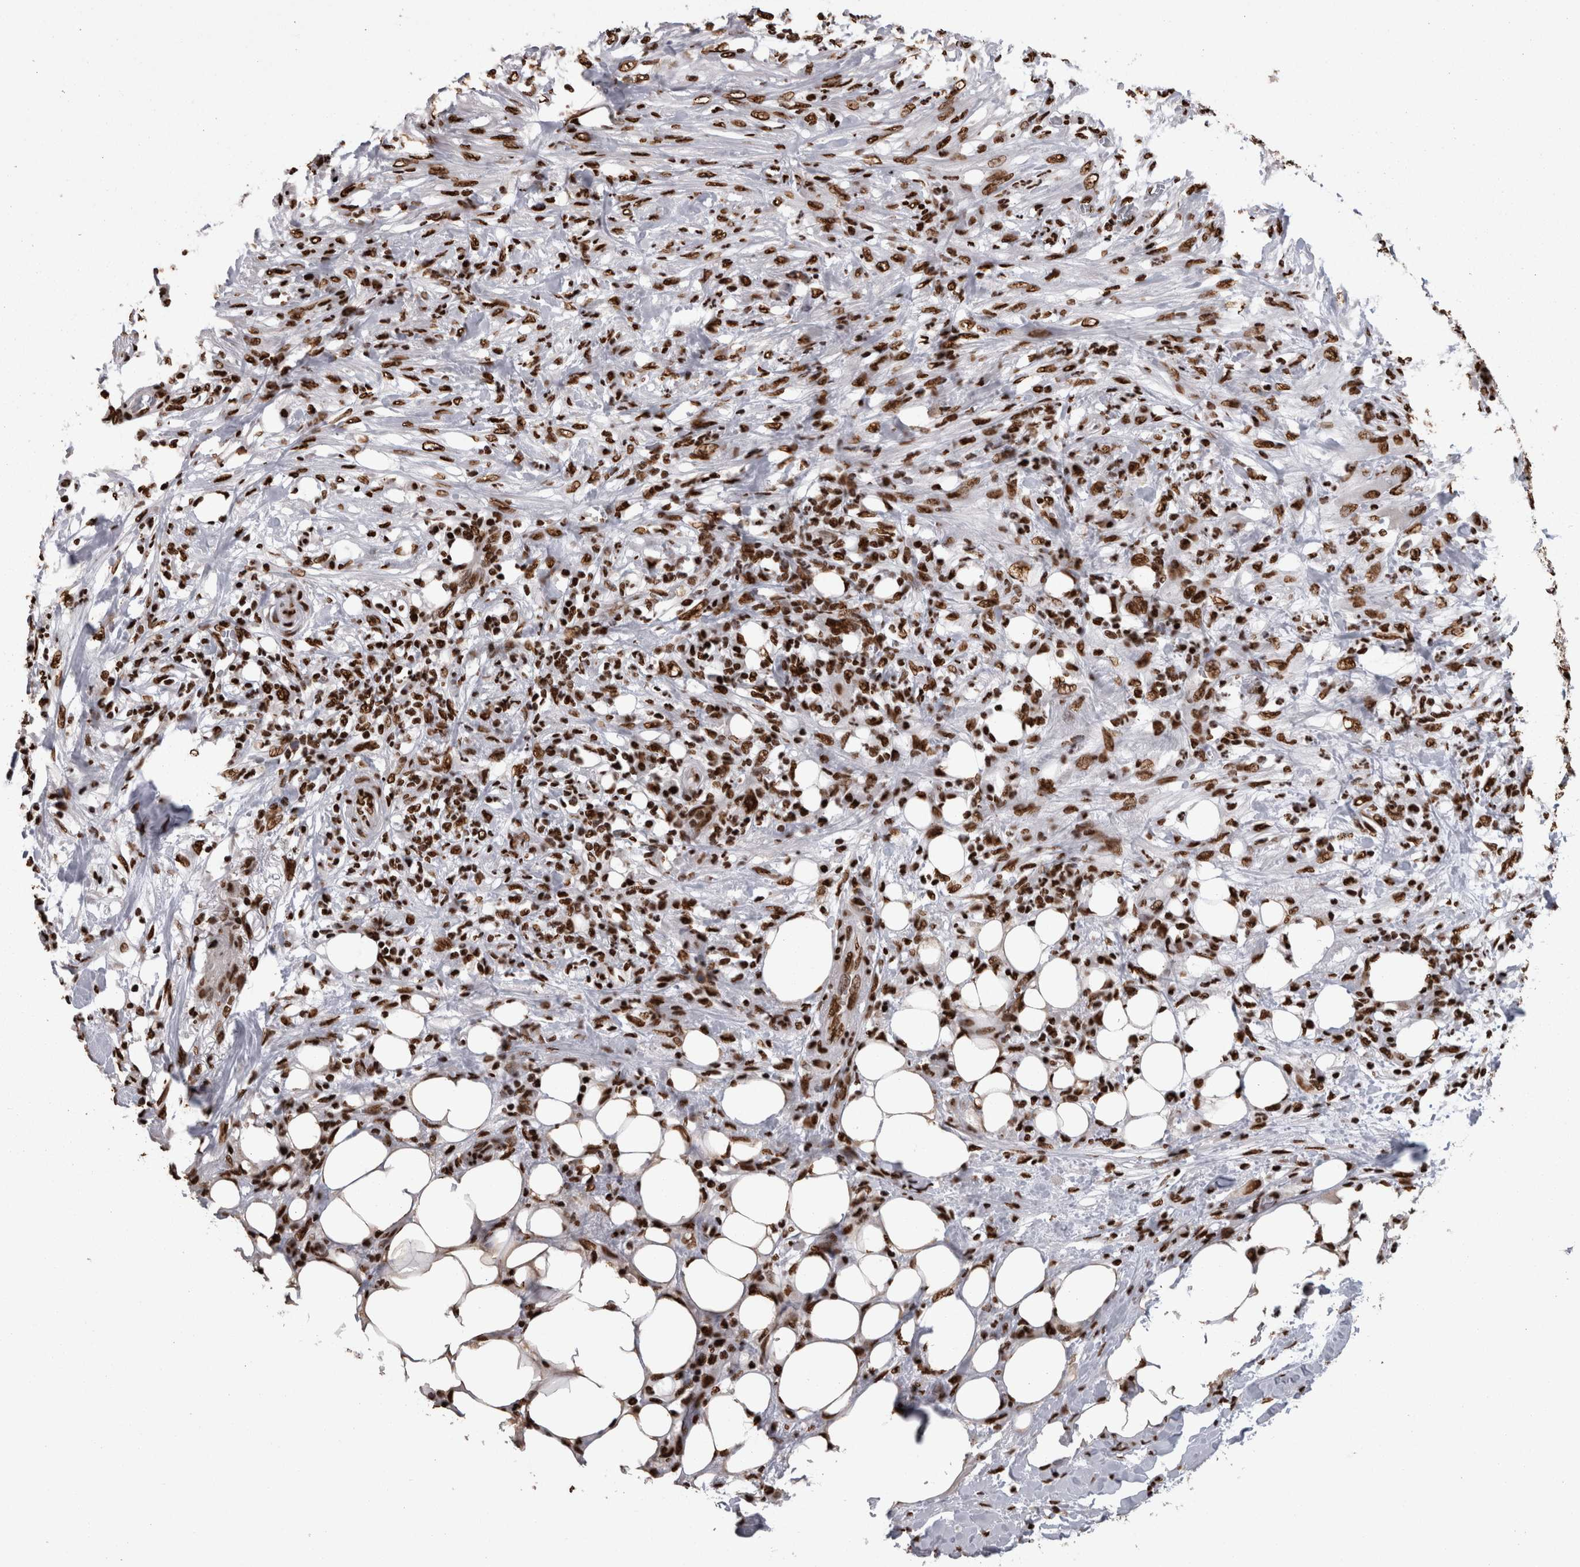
{"staining": {"intensity": "moderate", "quantity": ">75%", "location": "nuclear"}, "tissue": "pancreatic cancer", "cell_type": "Tumor cells", "image_type": "cancer", "snomed": [{"axis": "morphology", "description": "Adenocarcinoma, NOS"}, {"axis": "topography", "description": "Pancreas"}], "caption": "Adenocarcinoma (pancreatic) stained with a protein marker reveals moderate staining in tumor cells.", "gene": "HNRNPM", "patient": {"sex": "female", "age": 78}}